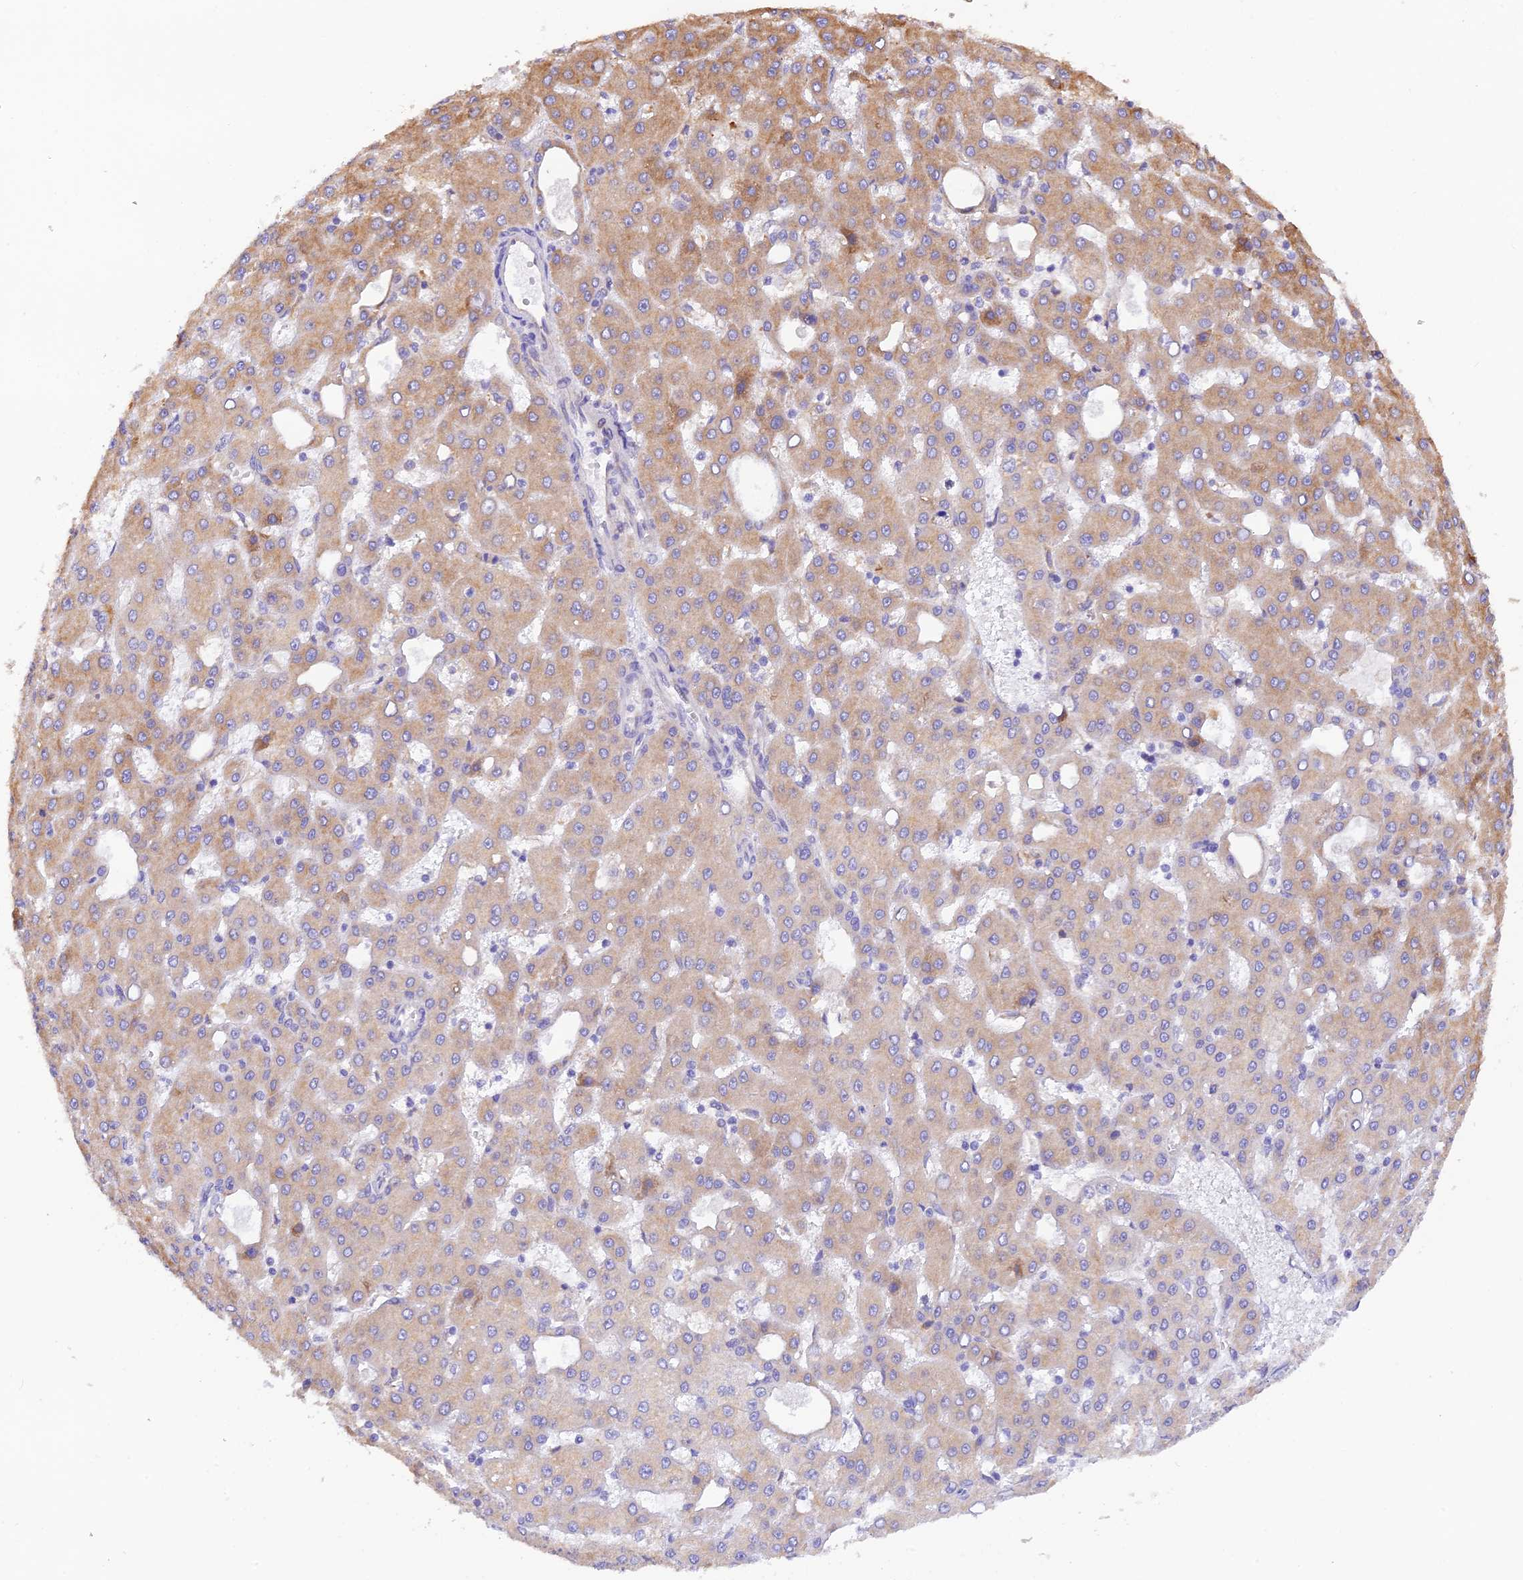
{"staining": {"intensity": "moderate", "quantity": "25%-75%", "location": "cytoplasmic/membranous"}, "tissue": "liver cancer", "cell_type": "Tumor cells", "image_type": "cancer", "snomed": [{"axis": "morphology", "description": "Carcinoma, Hepatocellular, NOS"}, {"axis": "topography", "description": "Liver"}], "caption": "A micrograph of human liver cancer (hepatocellular carcinoma) stained for a protein displays moderate cytoplasmic/membranous brown staining in tumor cells.", "gene": "RPL5", "patient": {"sex": "male", "age": 47}}